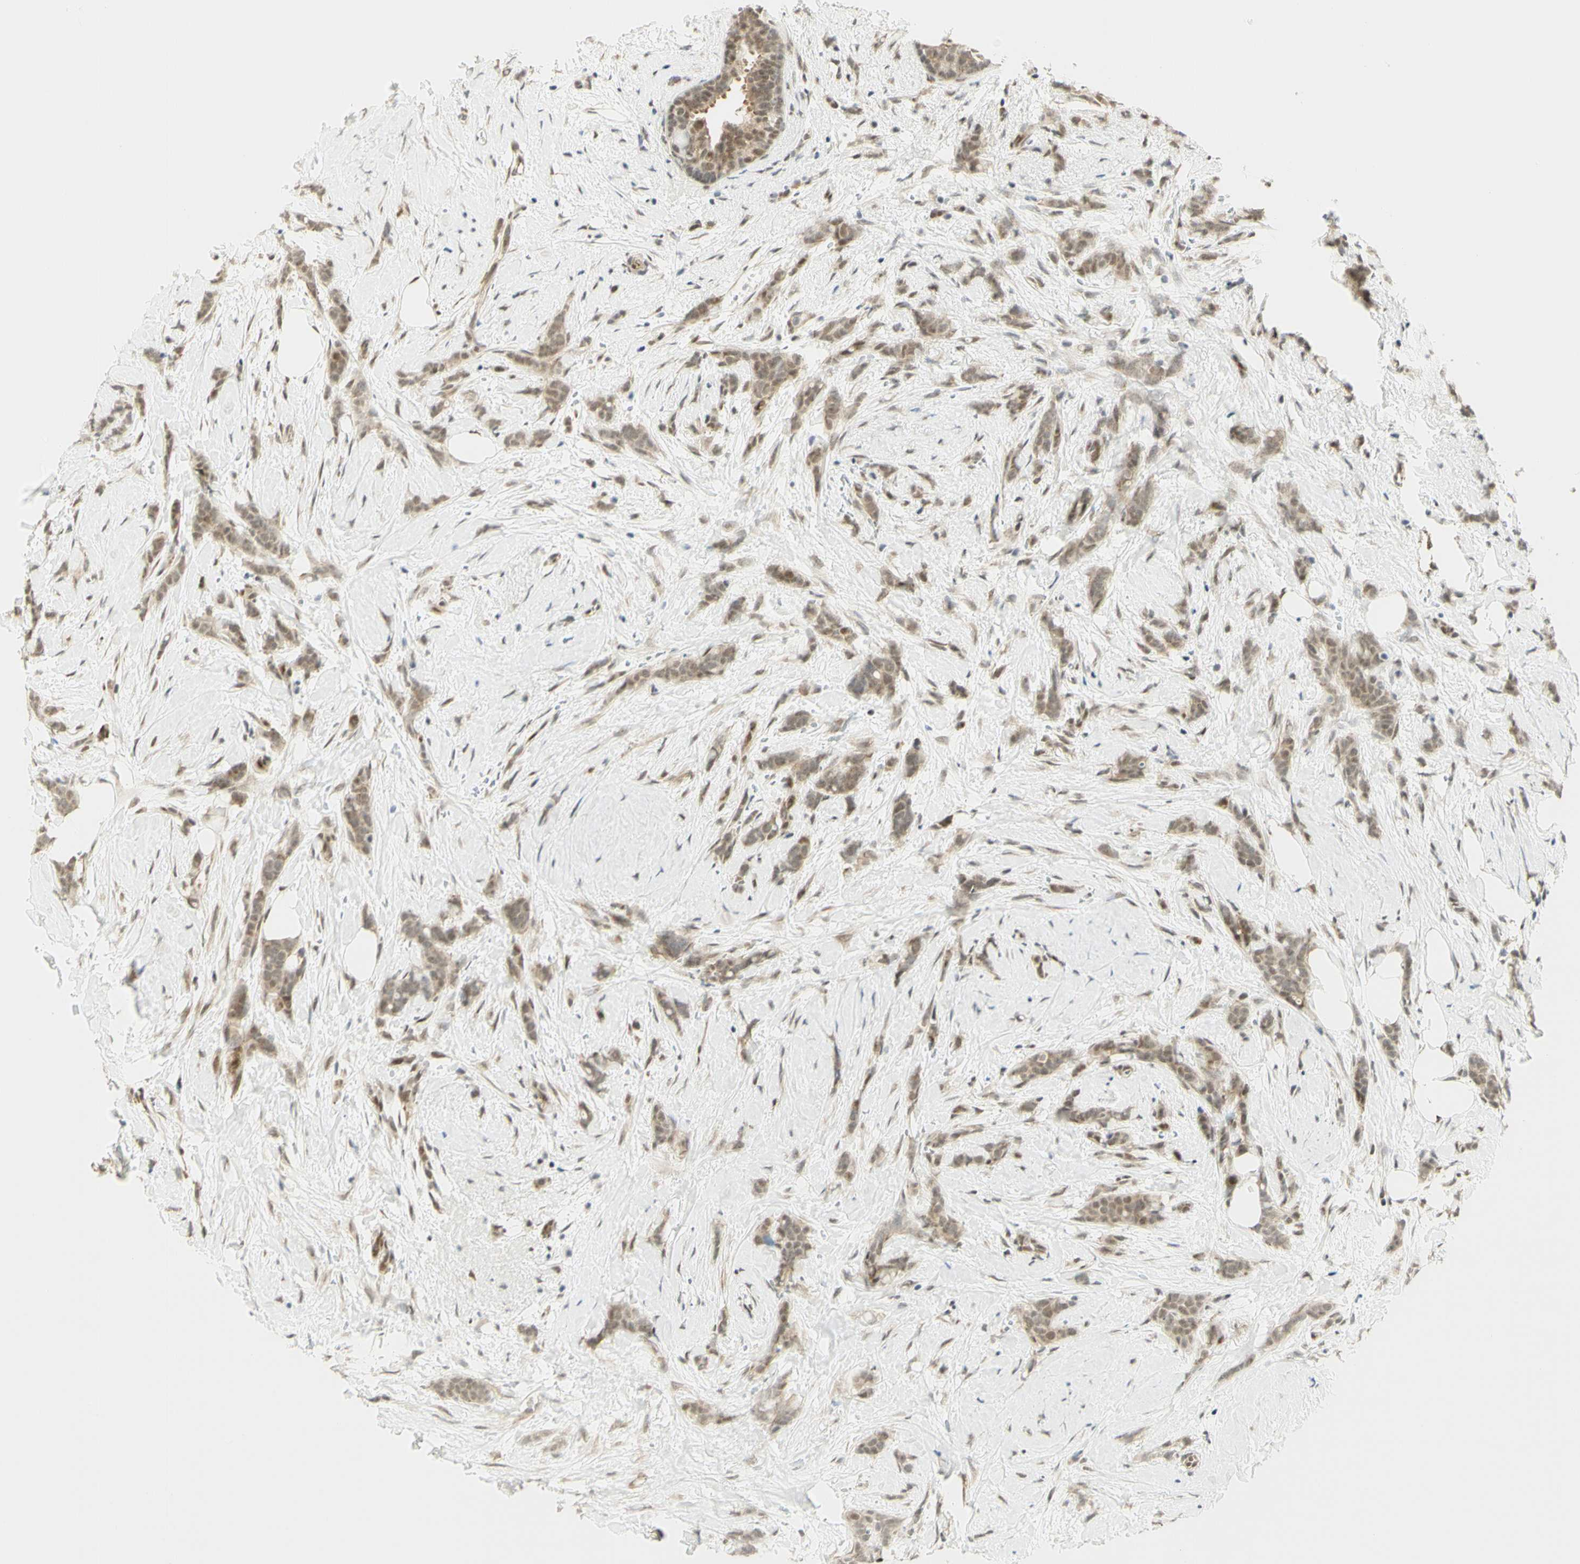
{"staining": {"intensity": "moderate", "quantity": ">75%", "location": "cytoplasmic/membranous,nuclear"}, "tissue": "breast cancer", "cell_type": "Tumor cells", "image_type": "cancer", "snomed": [{"axis": "morphology", "description": "Lobular carcinoma, in situ"}, {"axis": "morphology", "description": "Lobular carcinoma"}, {"axis": "topography", "description": "Breast"}], "caption": "The photomicrograph demonstrates a brown stain indicating the presence of a protein in the cytoplasmic/membranous and nuclear of tumor cells in breast cancer.", "gene": "DDX1", "patient": {"sex": "female", "age": 41}}